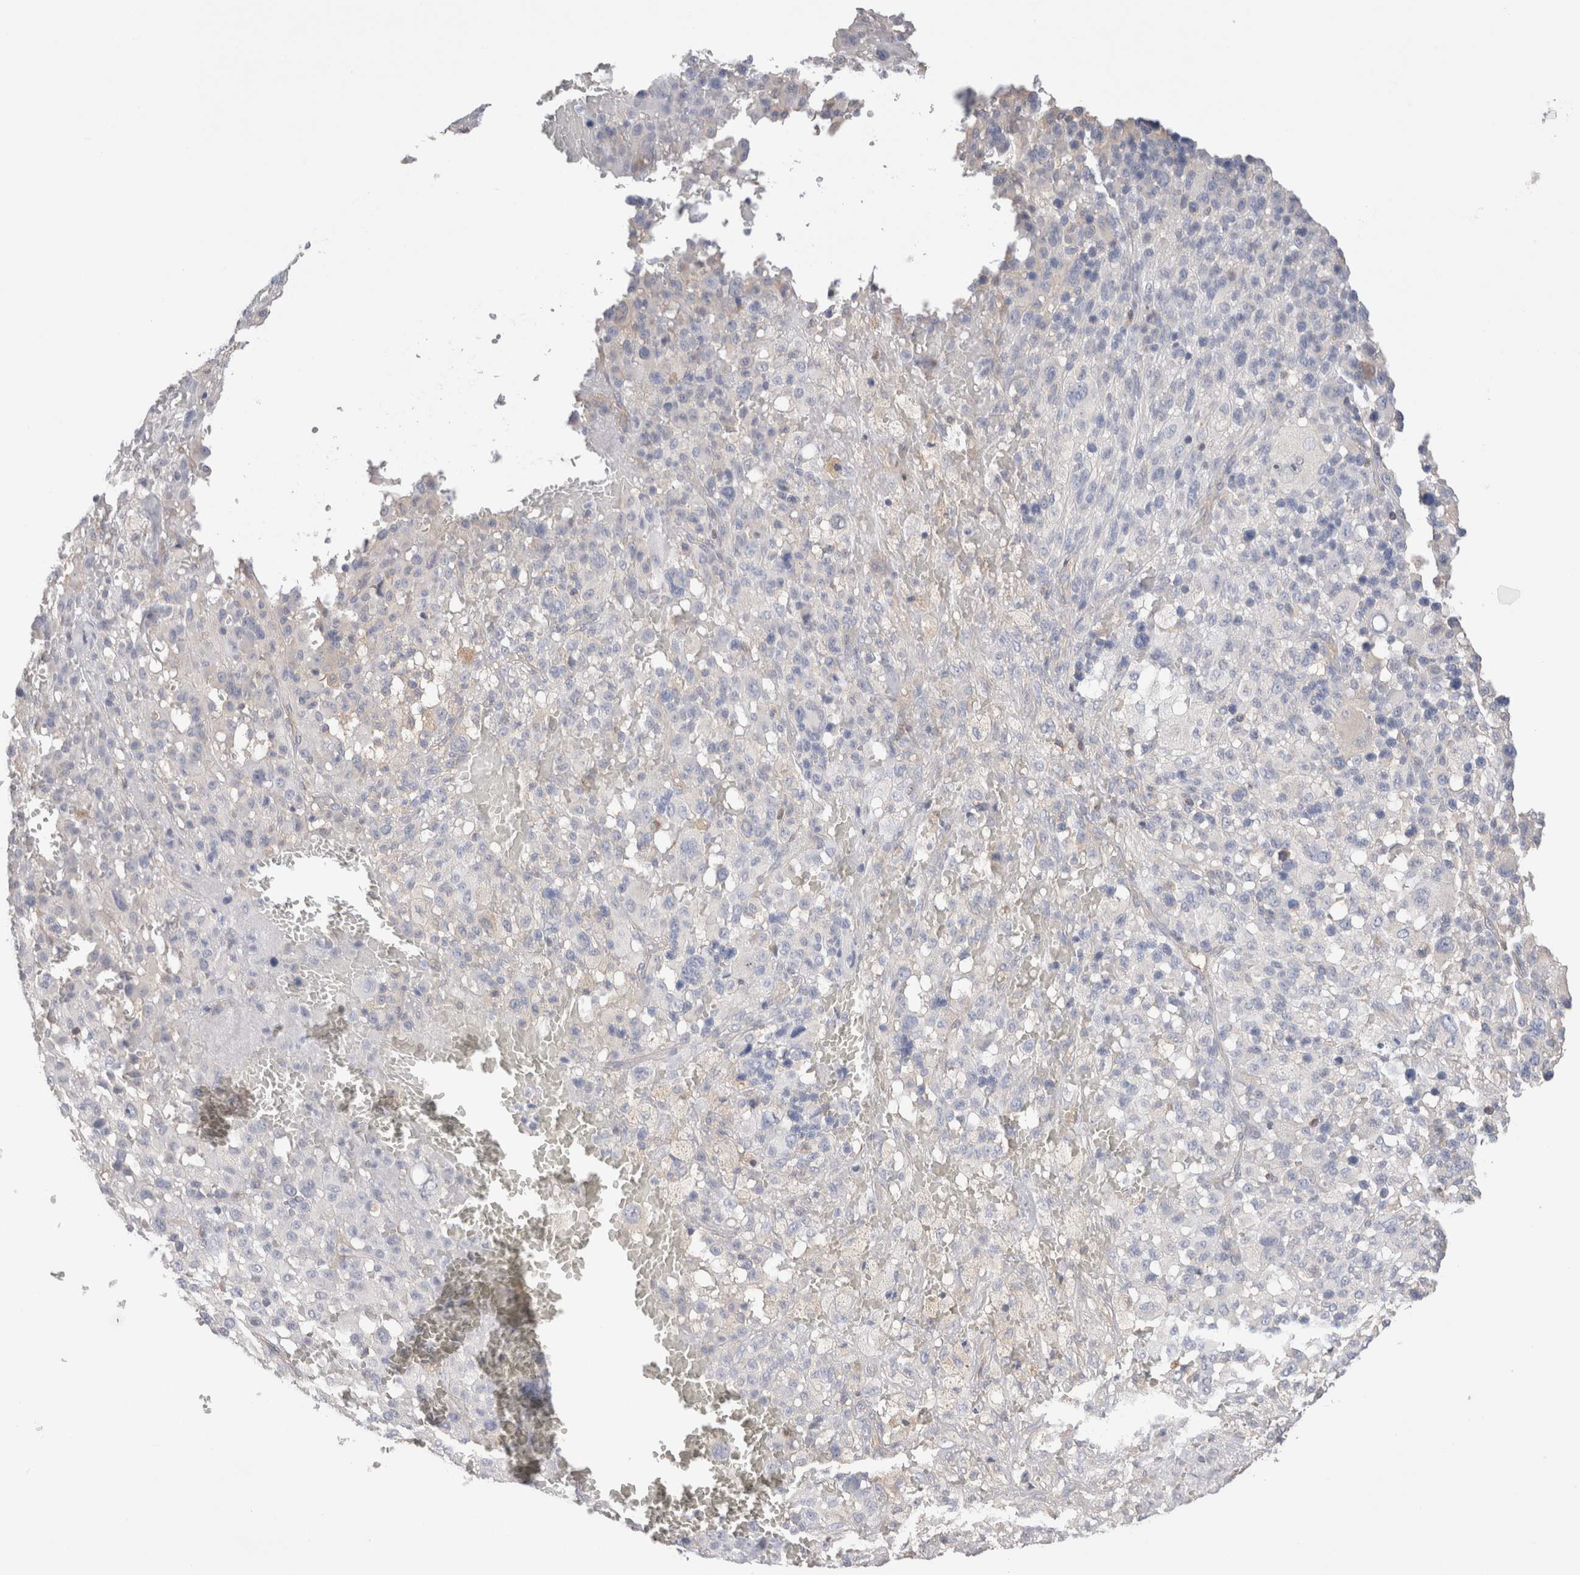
{"staining": {"intensity": "negative", "quantity": "none", "location": "none"}, "tissue": "melanoma", "cell_type": "Tumor cells", "image_type": "cancer", "snomed": [{"axis": "morphology", "description": "Malignant melanoma, Metastatic site"}, {"axis": "topography", "description": "Skin"}], "caption": "Histopathology image shows no significant protein staining in tumor cells of melanoma.", "gene": "CAPN2", "patient": {"sex": "female", "age": 74}}